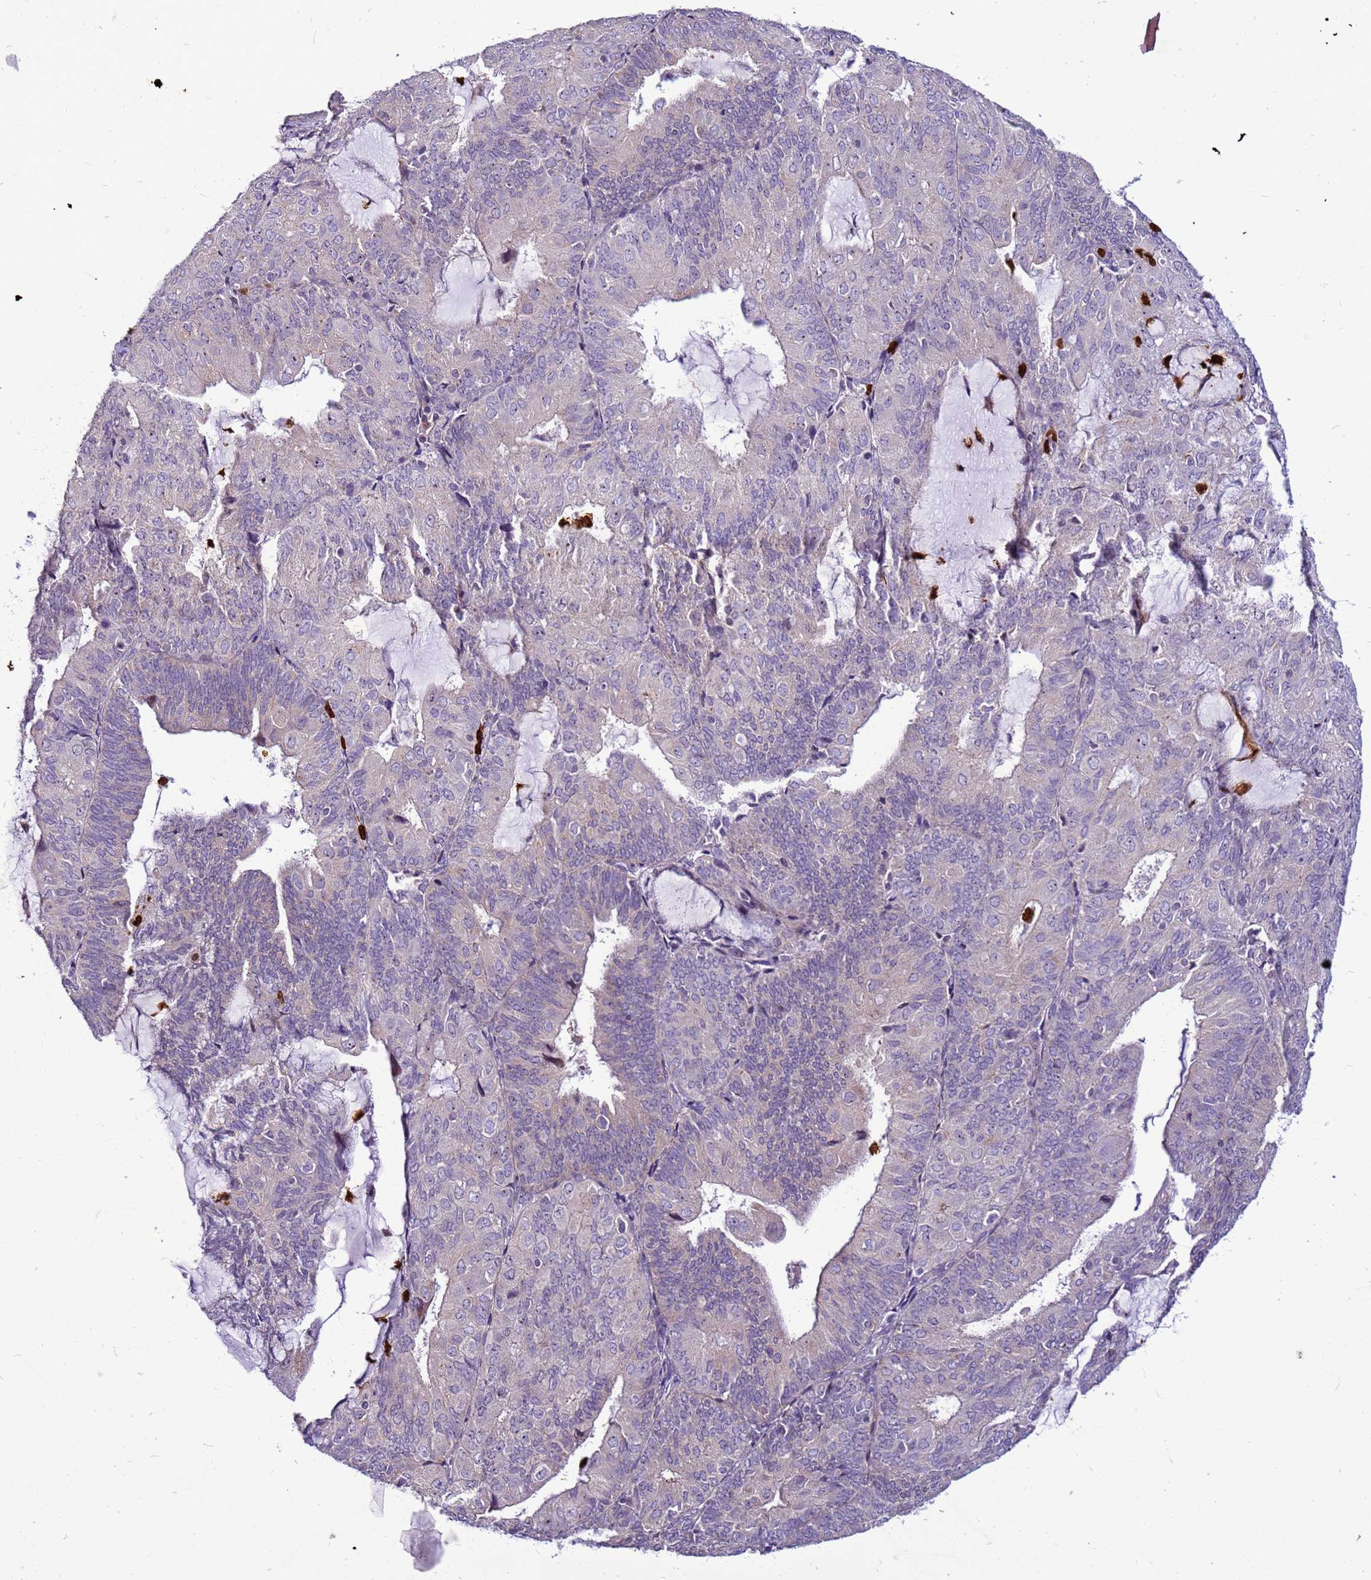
{"staining": {"intensity": "negative", "quantity": "none", "location": "none"}, "tissue": "endometrial cancer", "cell_type": "Tumor cells", "image_type": "cancer", "snomed": [{"axis": "morphology", "description": "Adenocarcinoma, NOS"}, {"axis": "topography", "description": "Endometrium"}], "caption": "A photomicrograph of endometrial adenocarcinoma stained for a protein exhibits no brown staining in tumor cells.", "gene": "VPS4B", "patient": {"sex": "female", "age": 81}}